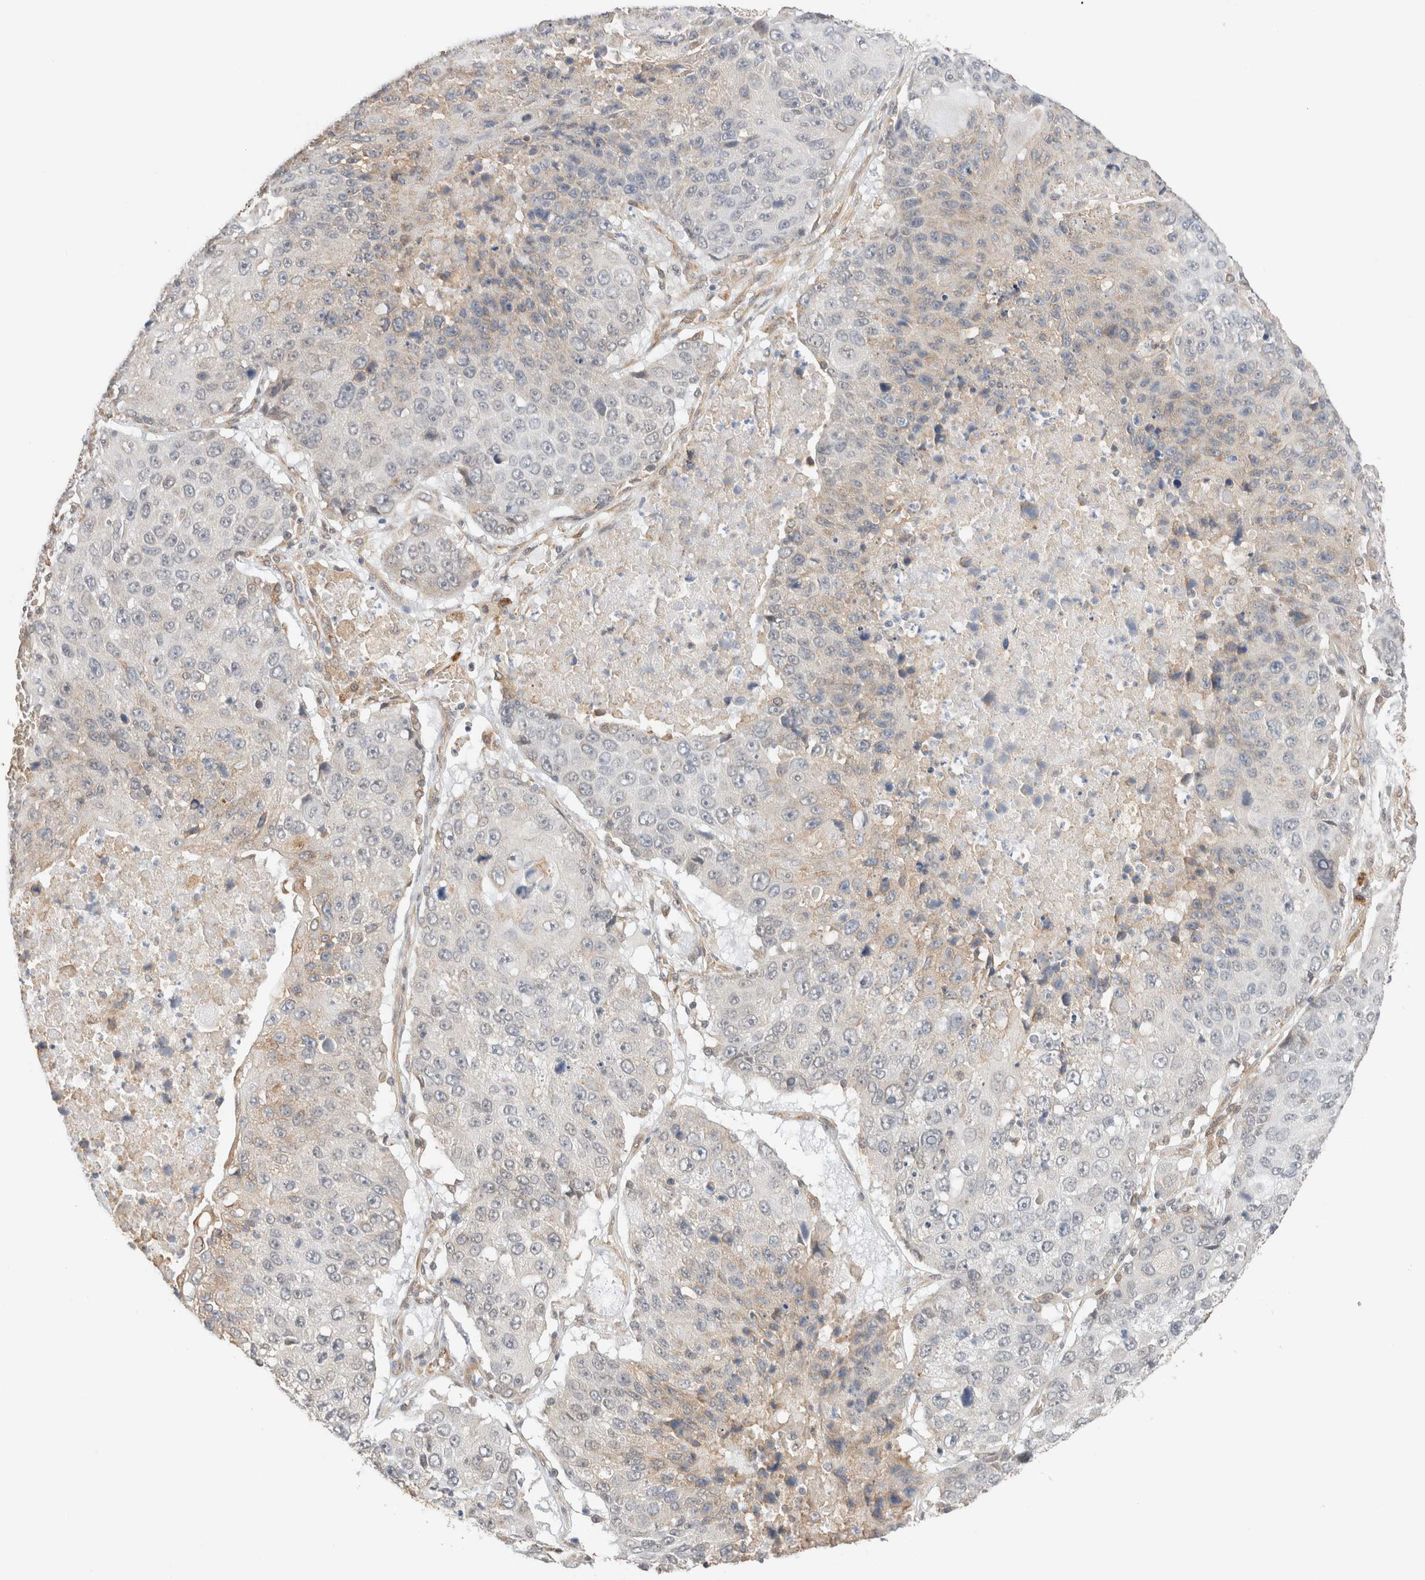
{"staining": {"intensity": "weak", "quantity": "<25%", "location": "cytoplasmic/membranous"}, "tissue": "lung cancer", "cell_type": "Tumor cells", "image_type": "cancer", "snomed": [{"axis": "morphology", "description": "Squamous cell carcinoma, NOS"}, {"axis": "topography", "description": "Lung"}], "caption": "Lung cancer was stained to show a protein in brown. There is no significant staining in tumor cells.", "gene": "SYVN1", "patient": {"sex": "male", "age": 61}}